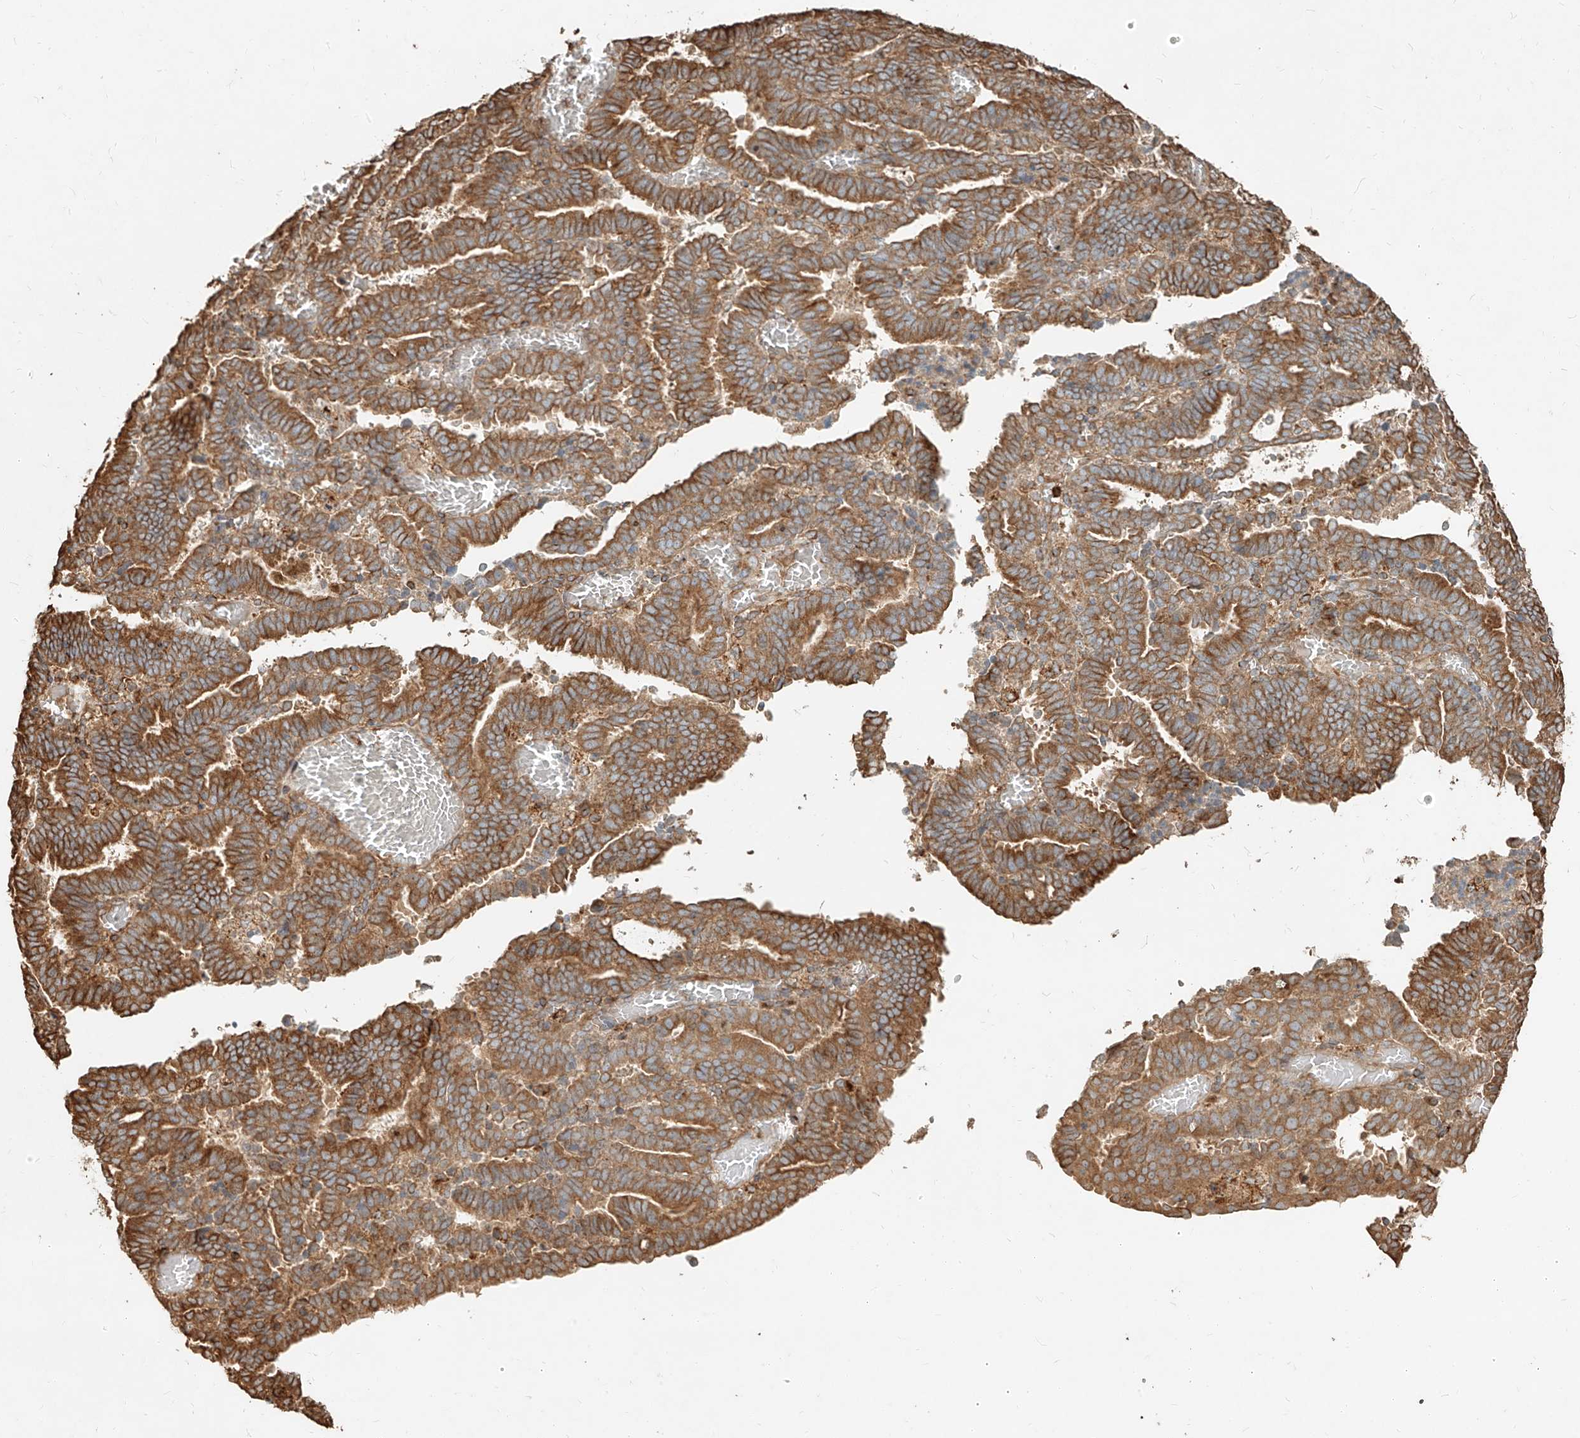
{"staining": {"intensity": "moderate", "quantity": ">75%", "location": "cytoplasmic/membranous"}, "tissue": "endometrial cancer", "cell_type": "Tumor cells", "image_type": "cancer", "snomed": [{"axis": "morphology", "description": "Adenocarcinoma, NOS"}, {"axis": "topography", "description": "Uterus"}], "caption": "Endometrial cancer (adenocarcinoma) stained for a protein exhibits moderate cytoplasmic/membranous positivity in tumor cells. Nuclei are stained in blue.", "gene": "EFNB1", "patient": {"sex": "female", "age": 83}}